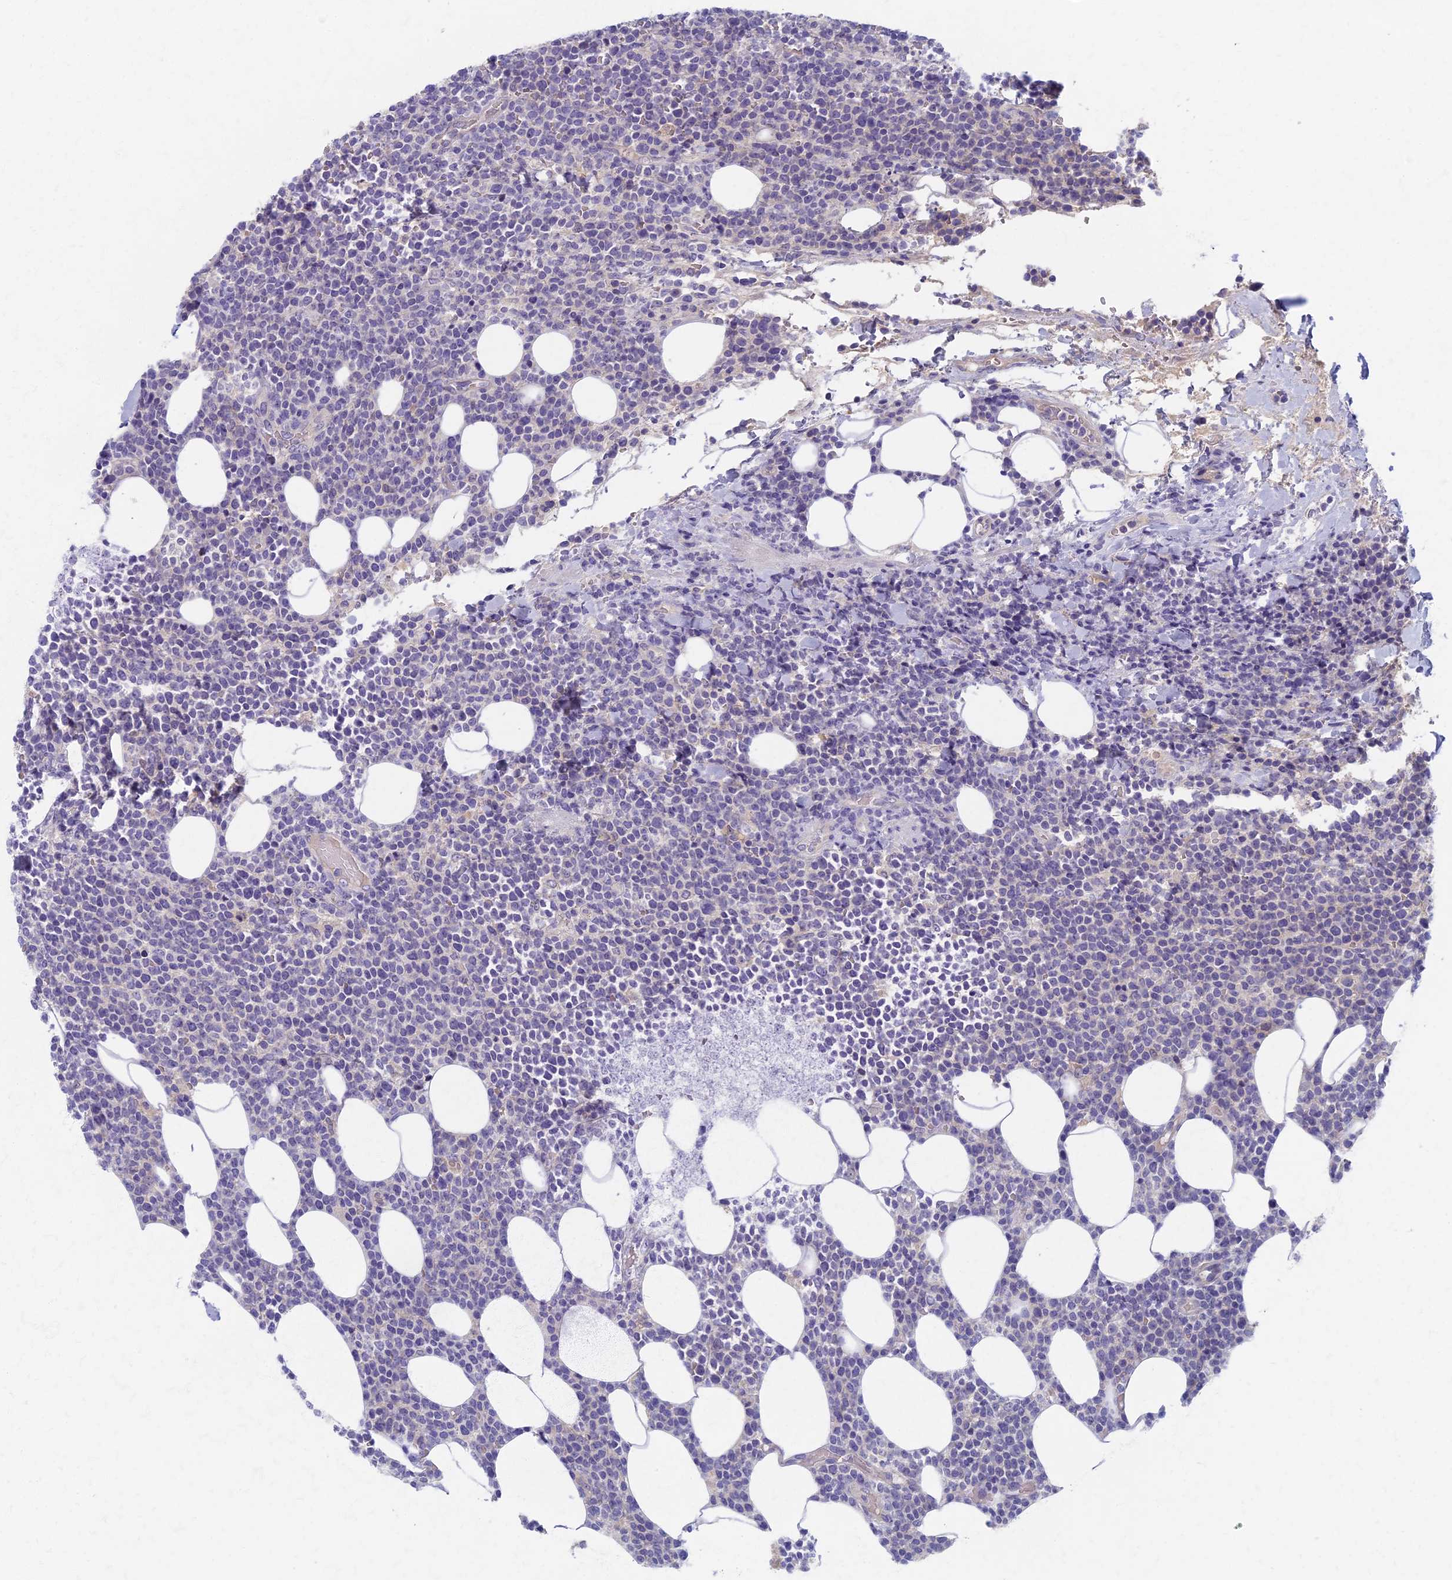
{"staining": {"intensity": "negative", "quantity": "none", "location": "none"}, "tissue": "lymphoma", "cell_type": "Tumor cells", "image_type": "cancer", "snomed": [{"axis": "morphology", "description": "Malignant lymphoma, non-Hodgkin's type, High grade"}, {"axis": "topography", "description": "Lymph node"}], "caption": "High power microscopy histopathology image of an immunohistochemistry histopathology image of malignant lymphoma, non-Hodgkin's type (high-grade), revealing no significant positivity in tumor cells. (Stains: DAB (3,3'-diaminobenzidine) IHC with hematoxylin counter stain, Microscopy: brightfield microscopy at high magnification).", "gene": "AP4E1", "patient": {"sex": "male", "age": 61}}